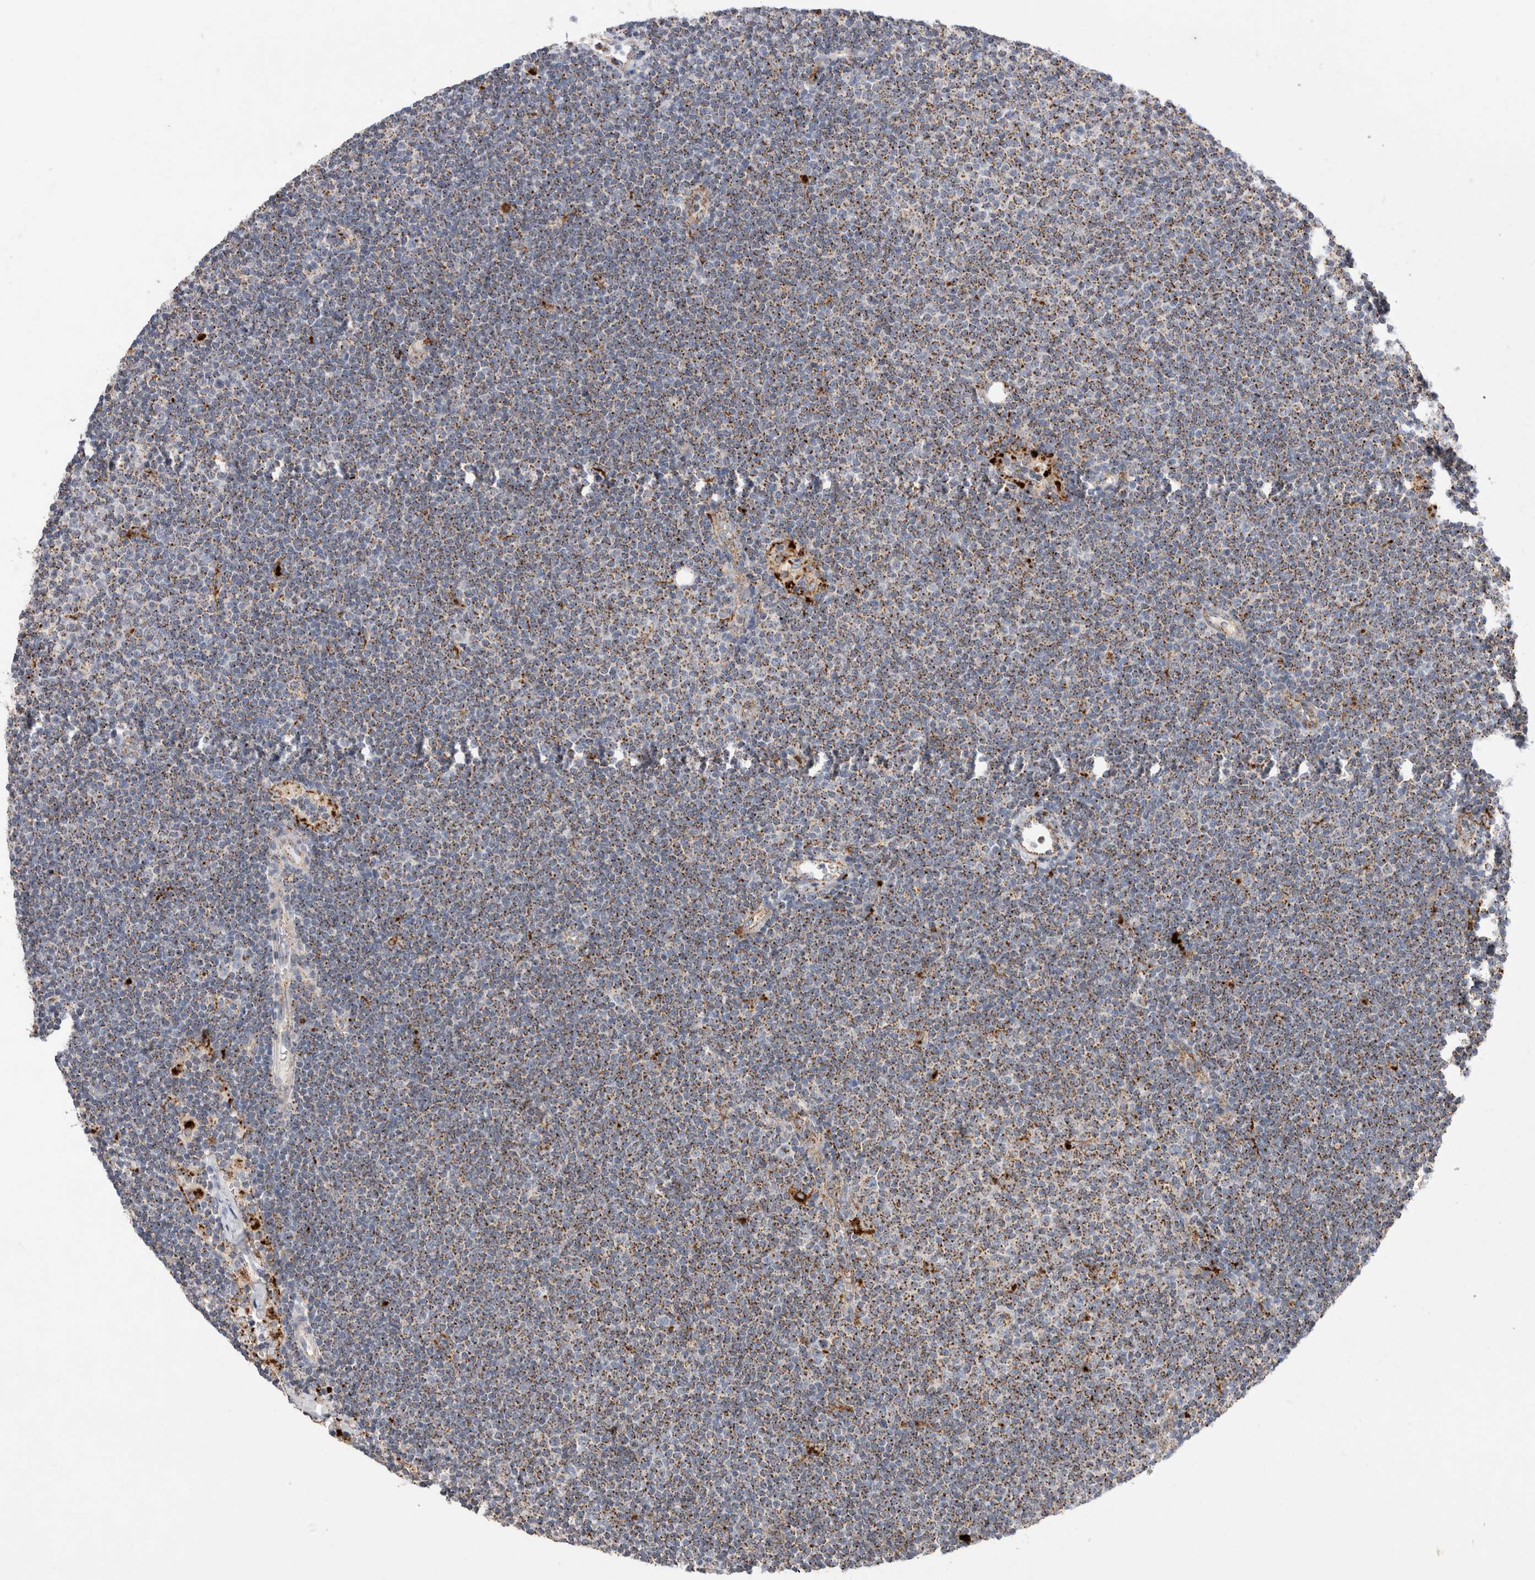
{"staining": {"intensity": "moderate", "quantity": ">75%", "location": "cytoplasmic/membranous"}, "tissue": "lymphoma", "cell_type": "Tumor cells", "image_type": "cancer", "snomed": [{"axis": "morphology", "description": "Malignant lymphoma, non-Hodgkin's type, Low grade"}, {"axis": "topography", "description": "Lymph node"}], "caption": "Immunohistochemistry photomicrograph of lymphoma stained for a protein (brown), which exhibits medium levels of moderate cytoplasmic/membranous staining in approximately >75% of tumor cells.", "gene": "CTSA", "patient": {"sex": "female", "age": 53}}